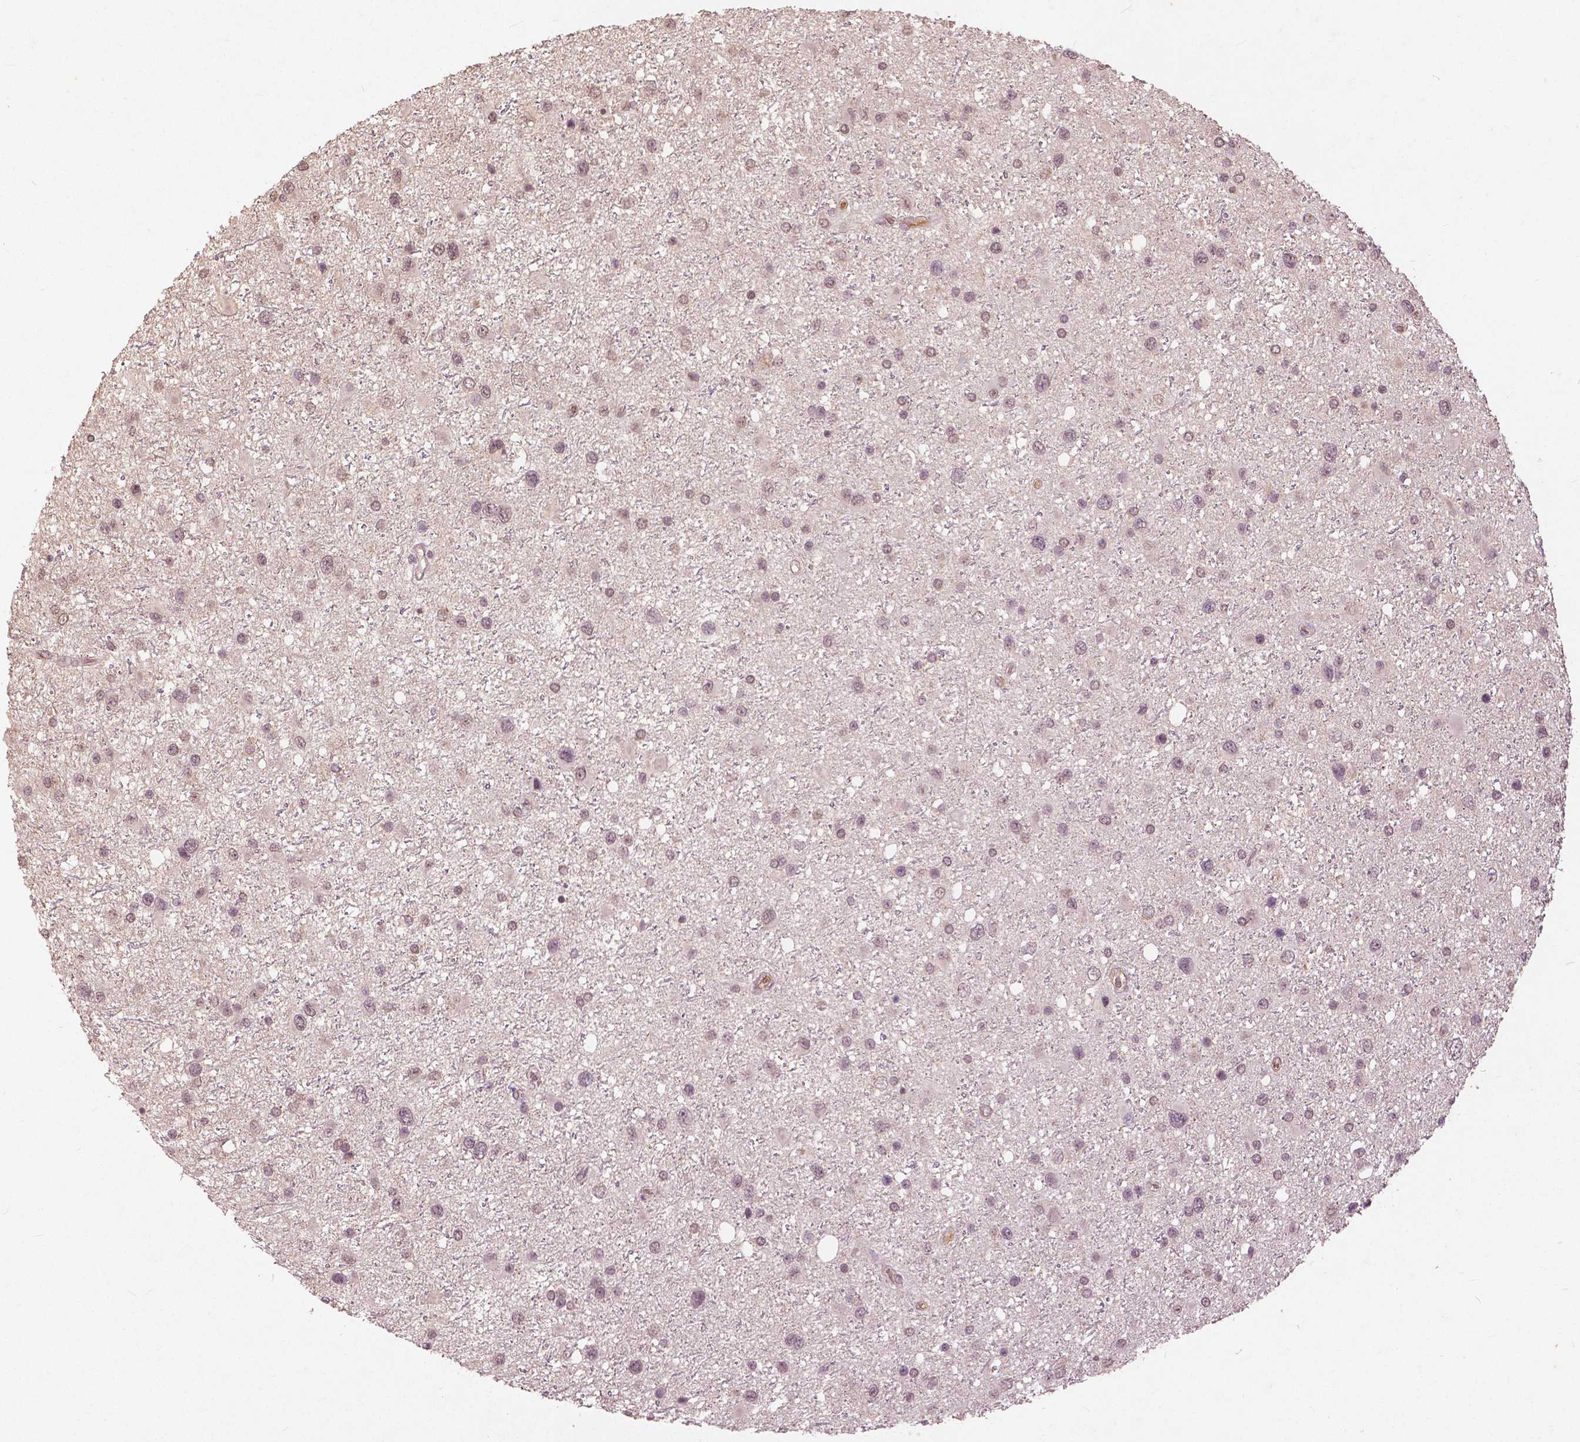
{"staining": {"intensity": "weak", "quantity": ">75%", "location": "nuclear"}, "tissue": "glioma", "cell_type": "Tumor cells", "image_type": "cancer", "snomed": [{"axis": "morphology", "description": "Glioma, malignant, Low grade"}, {"axis": "topography", "description": "Brain"}], "caption": "The histopathology image demonstrates a brown stain indicating the presence of a protein in the nuclear of tumor cells in glioma. (DAB IHC with brightfield microscopy, high magnification).", "gene": "ANGPTL4", "patient": {"sex": "female", "age": 32}}